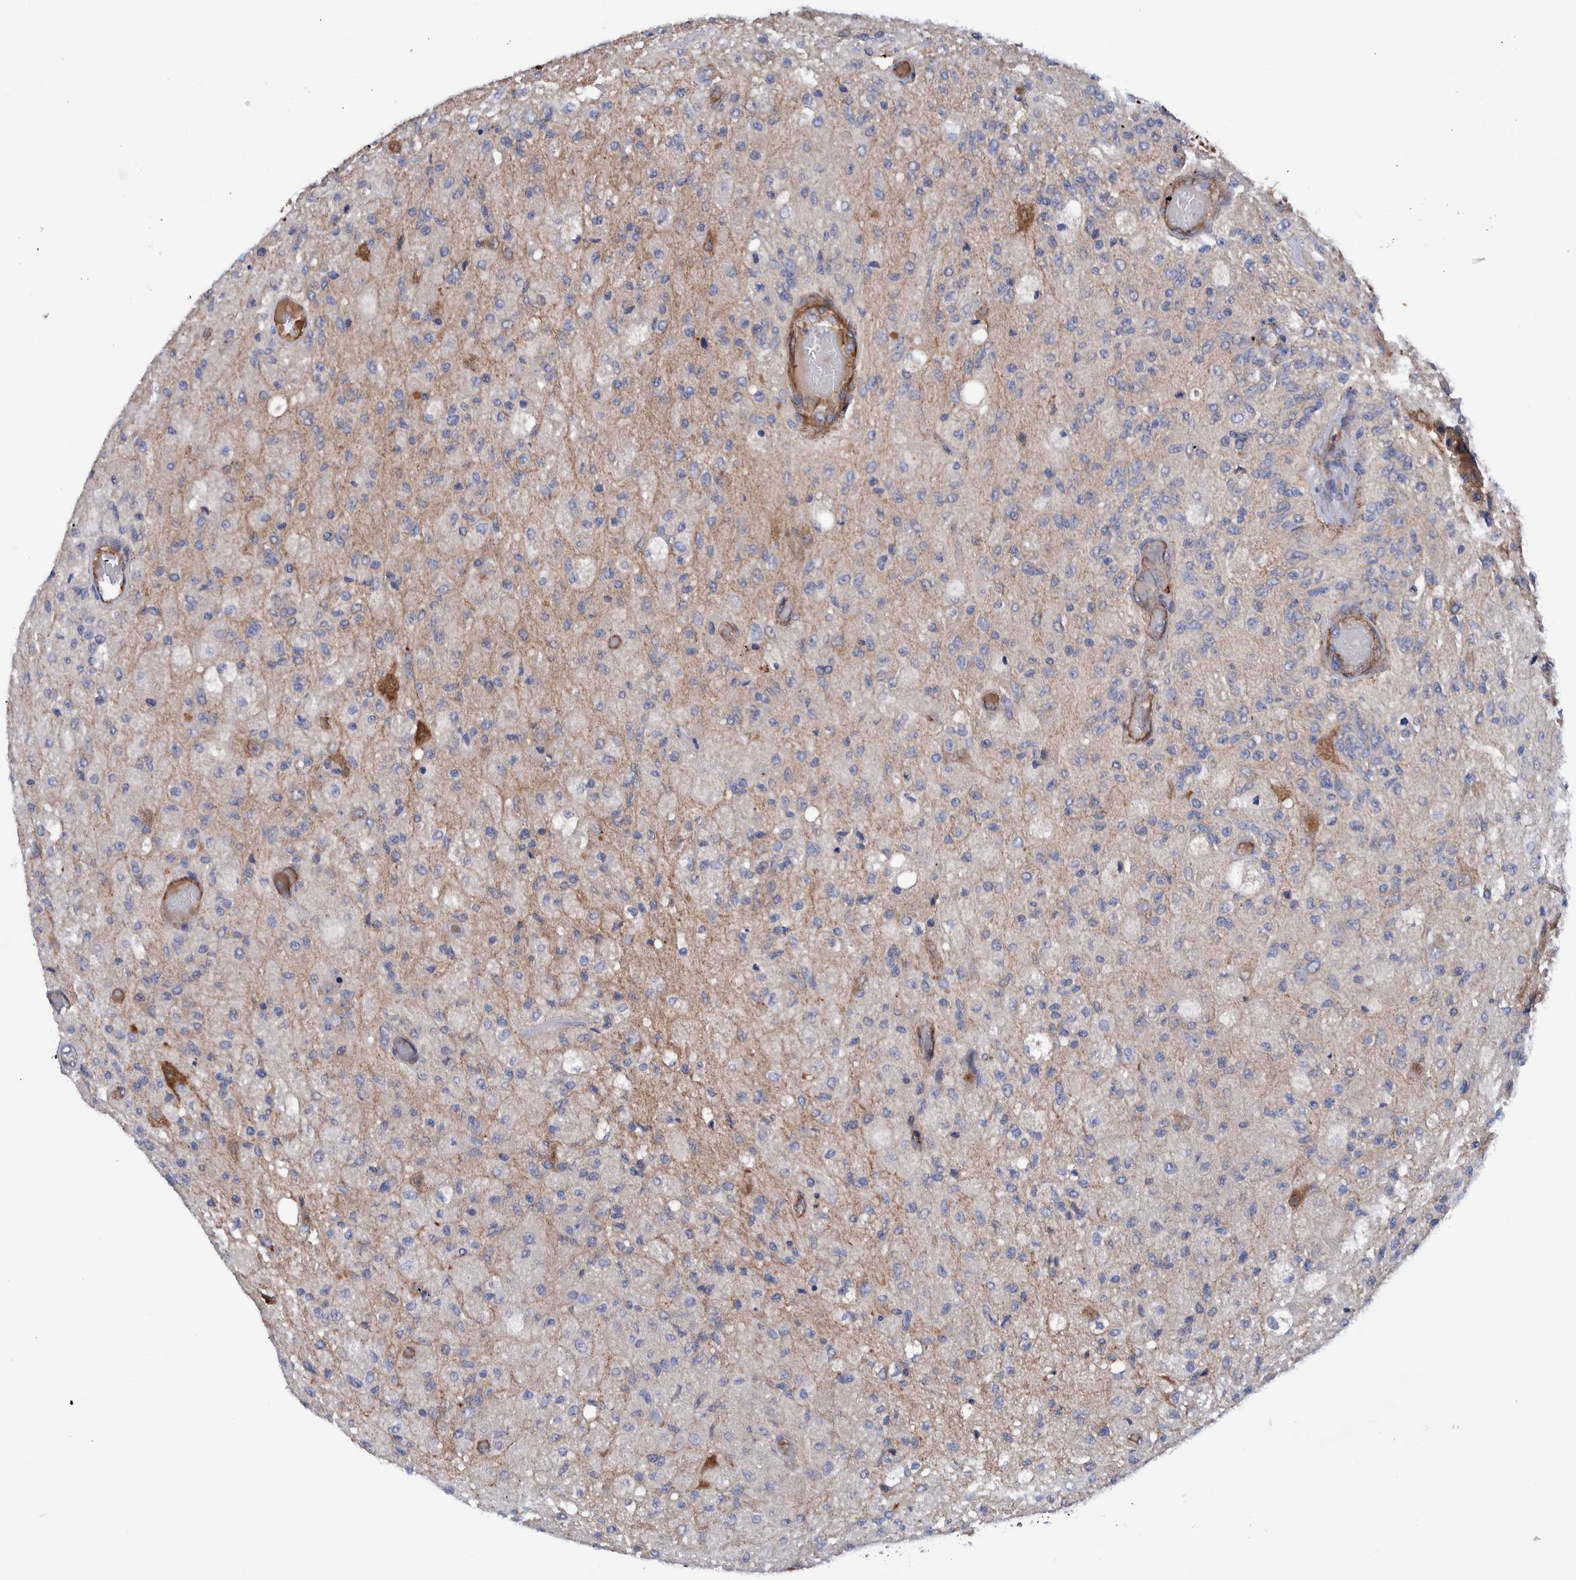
{"staining": {"intensity": "negative", "quantity": "none", "location": "none"}, "tissue": "glioma", "cell_type": "Tumor cells", "image_type": "cancer", "snomed": [{"axis": "morphology", "description": "Normal tissue, NOS"}, {"axis": "morphology", "description": "Glioma, malignant, High grade"}, {"axis": "topography", "description": "Cerebral cortex"}], "caption": "An immunohistochemistry histopathology image of malignant high-grade glioma is shown. There is no staining in tumor cells of malignant high-grade glioma. (DAB (3,3'-diaminobenzidine) IHC visualized using brightfield microscopy, high magnification).", "gene": "SLC25A10", "patient": {"sex": "male", "age": 77}}